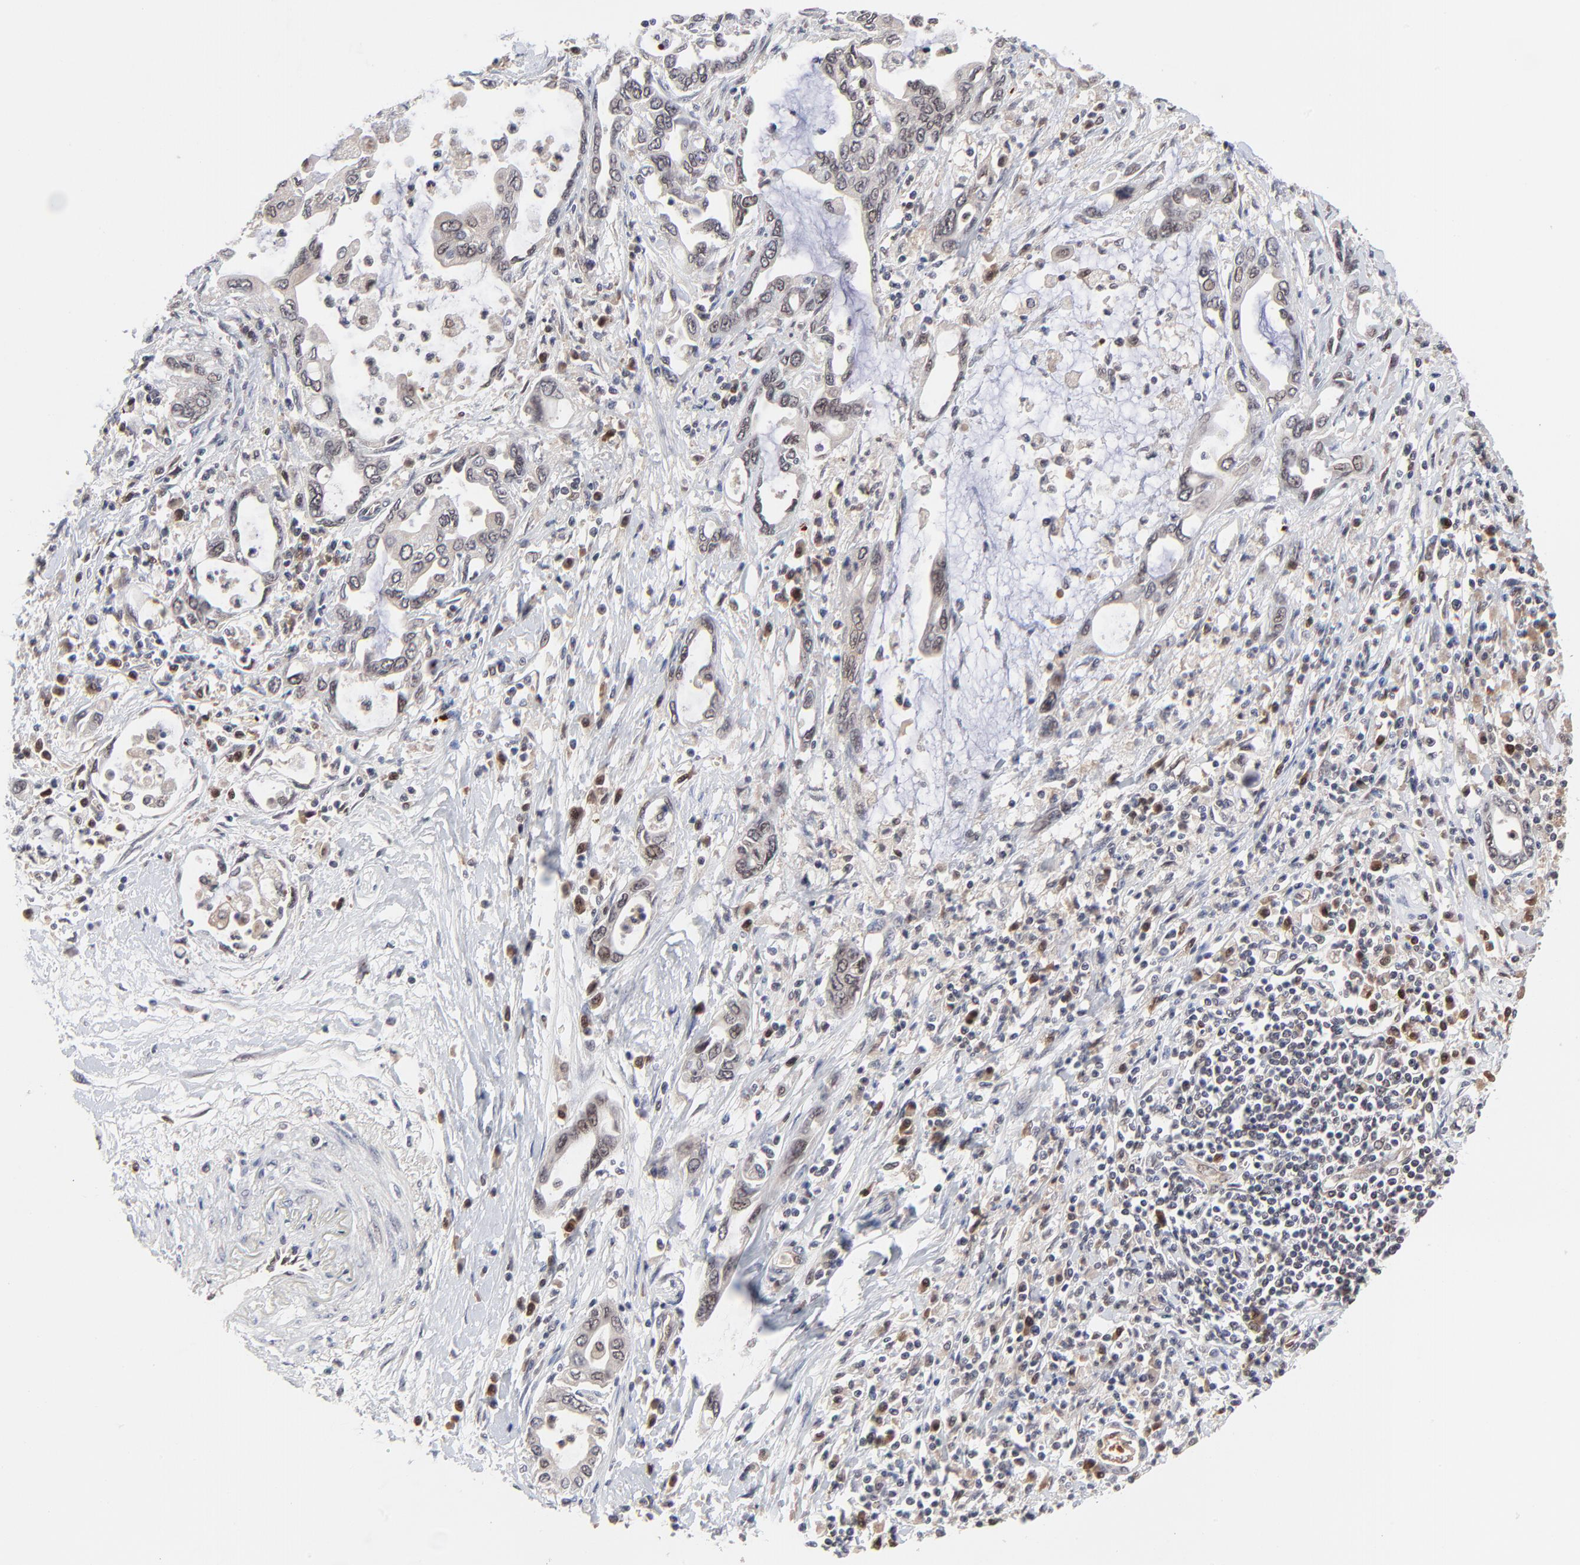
{"staining": {"intensity": "weak", "quantity": ">75%", "location": "cytoplasmic/membranous,nuclear"}, "tissue": "pancreatic cancer", "cell_type": "Tumor cells", "image_type": "cancer", "snomed": [{"axis": "morphology", "description": "Adenocarcinoma, NOS"}, {"axis": "topography", "description": "Pancreas"}], "caption": "Immunohistochemistry micrograph of neoplastic tissue: pancreatic cancer stained using immunohistochemistry shows low levels of weak protein expression localized specifically in the cytoplasmic/membranous and nuclear of tumor cells, appearing as a cytoplasmic/membranous and nuclear brown color.", "gene": "CASP10", "patient": {"sex": "female", "age": 57}}